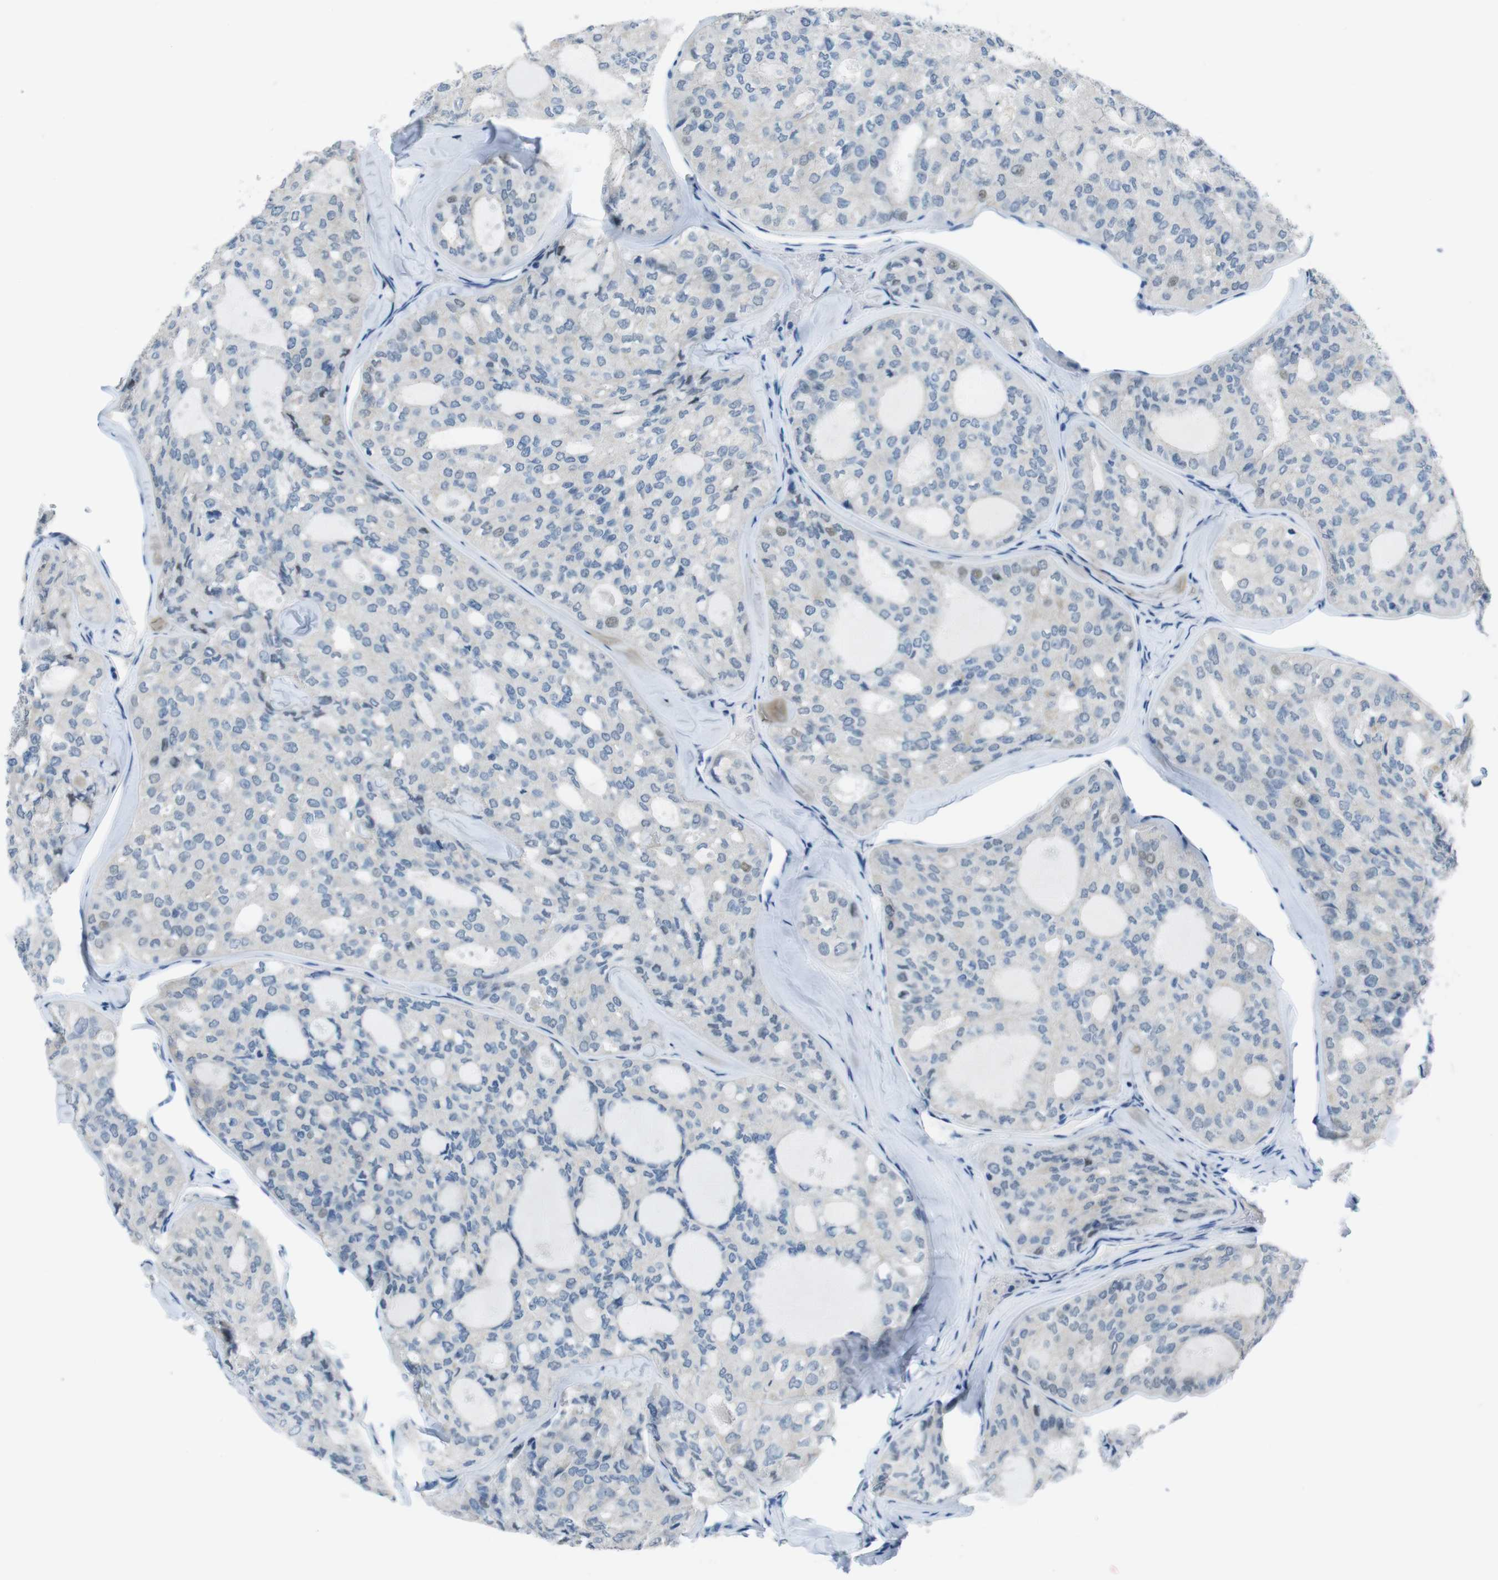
{"staining": {"intensity": "negative", "quantity": "none", "location": "none"}, "tissue": "thyroid cancer", "cell_type": "Tumor cells", "image_type": "cancer", "snomed": [{"axis": "morphology", "description": "Follicular adenoma carcinoma, NOS"}, {"axis": "topography", "description": "Thyroid gland"}], "caption": "Image shows no significant protein positivity in tumor cells of thyroid follicular adenoma carcinoma. (Stains: DAB (3,3'-diaminobenzidine) IHC with hematoxylin counter stain, Microscopy: brightfield microscopy at high magnification).", "gene": "HRH2", "patient": {"sex": "male", "age": 75}}